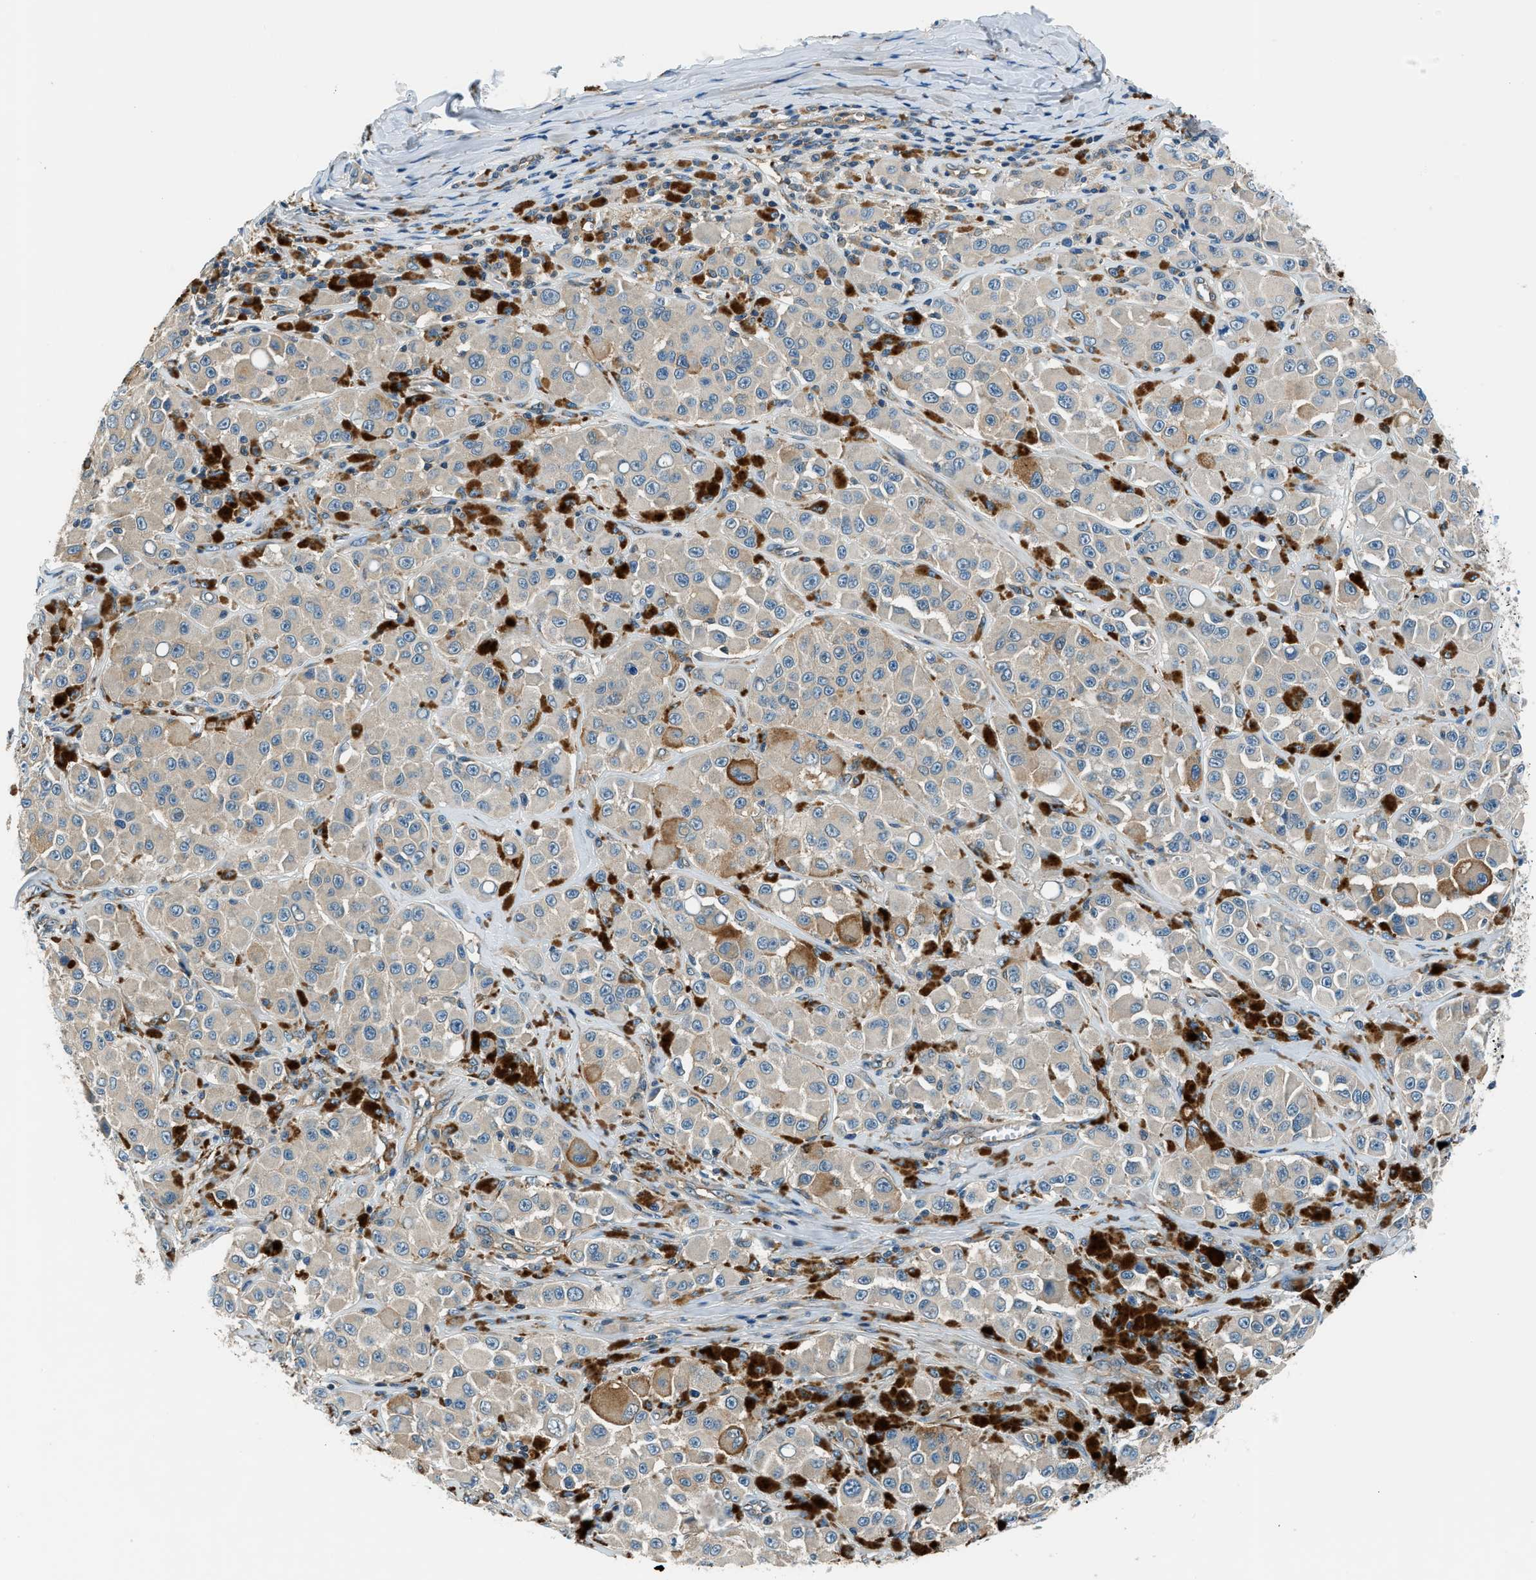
{"staining": {"intensity": "weak", "quantity": ">75%", "location": "cytoplasmic/membranous"}, "tissue": "melanoma", "cell_type": "Tumor cells", "image_type": "cancer", "snomed": [{"axis": "morphology", "description": "Malignant melanoma, NOS"}, {"axis": "topography", "description": "Skin"}], "caption": "A histopathology image of human malignant melanoma stained for a protein demonstrates weak cytoplasmic/membranous brown staining in tumor cells. The staining is performed using DAB brown chromogen to label protein expression. The nuclei are counter-stained blue using hematoxylin.", "gene": "SLC19A2", "patient": {"sex": "male", "age": 84}}